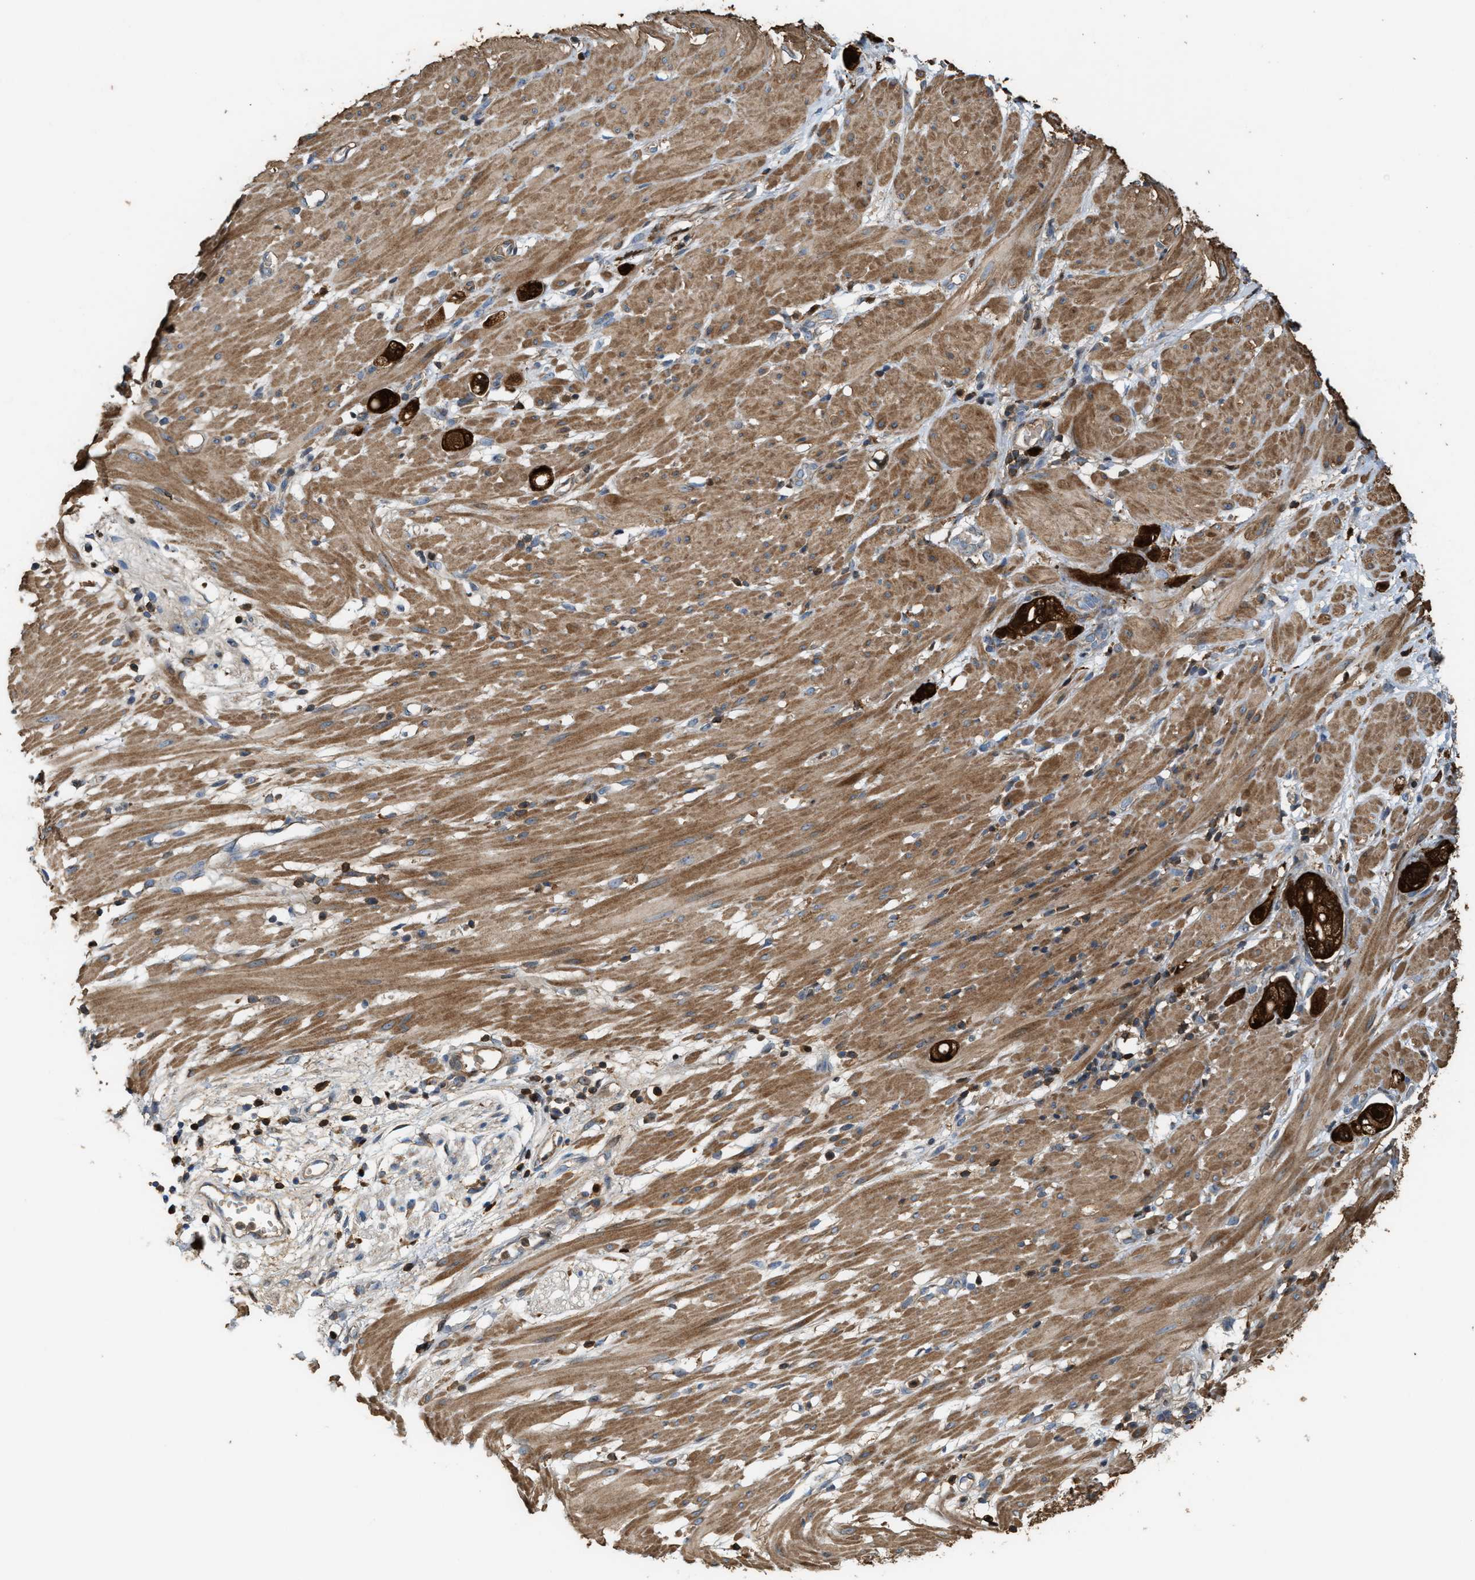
{"staining": {"intensity": "strong", "quantity": ">75%", "location": "cytoplasmic/membranous"}, "tissue": "stomach cancer", "cell_type": "Tumor cells", "image_type": "cancer", "snomed": [{"axis": "morphology", "description": "Adenocarcinoma, NOS"}, {"axis": "topography", "description": "Stomach"}, {"axis": "topography", "description": "Stomach, lower"}], "caption": "The histopathology image reveals immunohistochemical staining of stomach cancer. There is strong cytoplasmic/membranous expression is appreciated in about >75% of tumor cells. The staining was performed using DAB, with brown indicating positive protein expression. Nuclei are stained blue with hematoxylin.", "gene": "SERPINB5", "patient": {"sex": "female", "age": 48}}